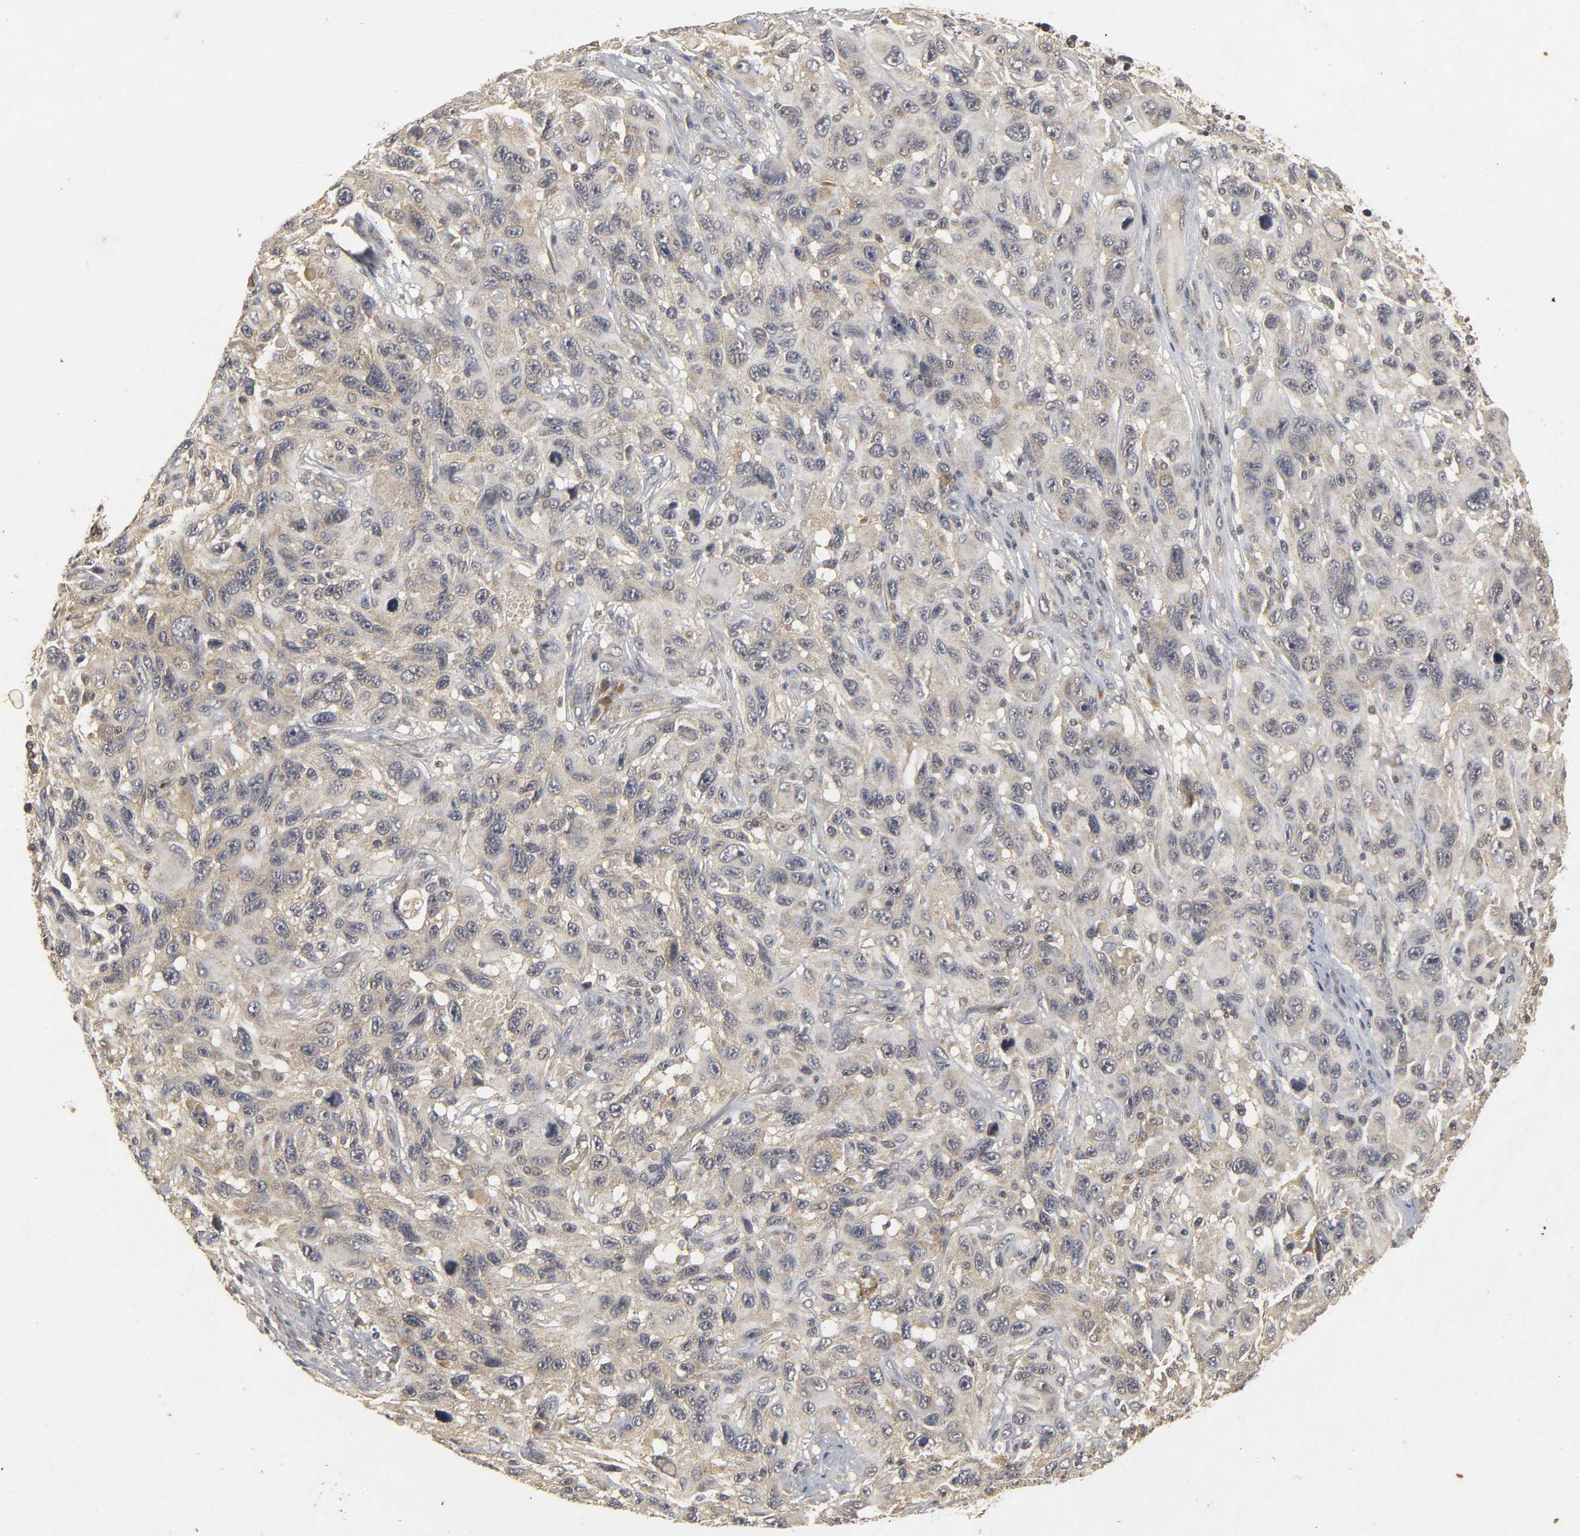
{"staining": {"intensity": "weak", "quantity": "25%-75%", "location": "cytoplasmic/membranous"}, "tissue": "melanoma", "cell_type": "Tumor cells", "image_type": "cancer", "snomed": [{"axis": "morphology", "description": "Malignant melanoma, NOS"}, {"axis": "topography", "description": "Skin"}], "caption": "A high-resolution histopathology image shows immunohistochemistry (IHC) staining of melanoma, which exhibits weak cytoplasmic/membranous staining in approximately 25%-75% of tumor cells.", "gene": "TRAF6", "patient": {"sex": "male", "age": 53}}